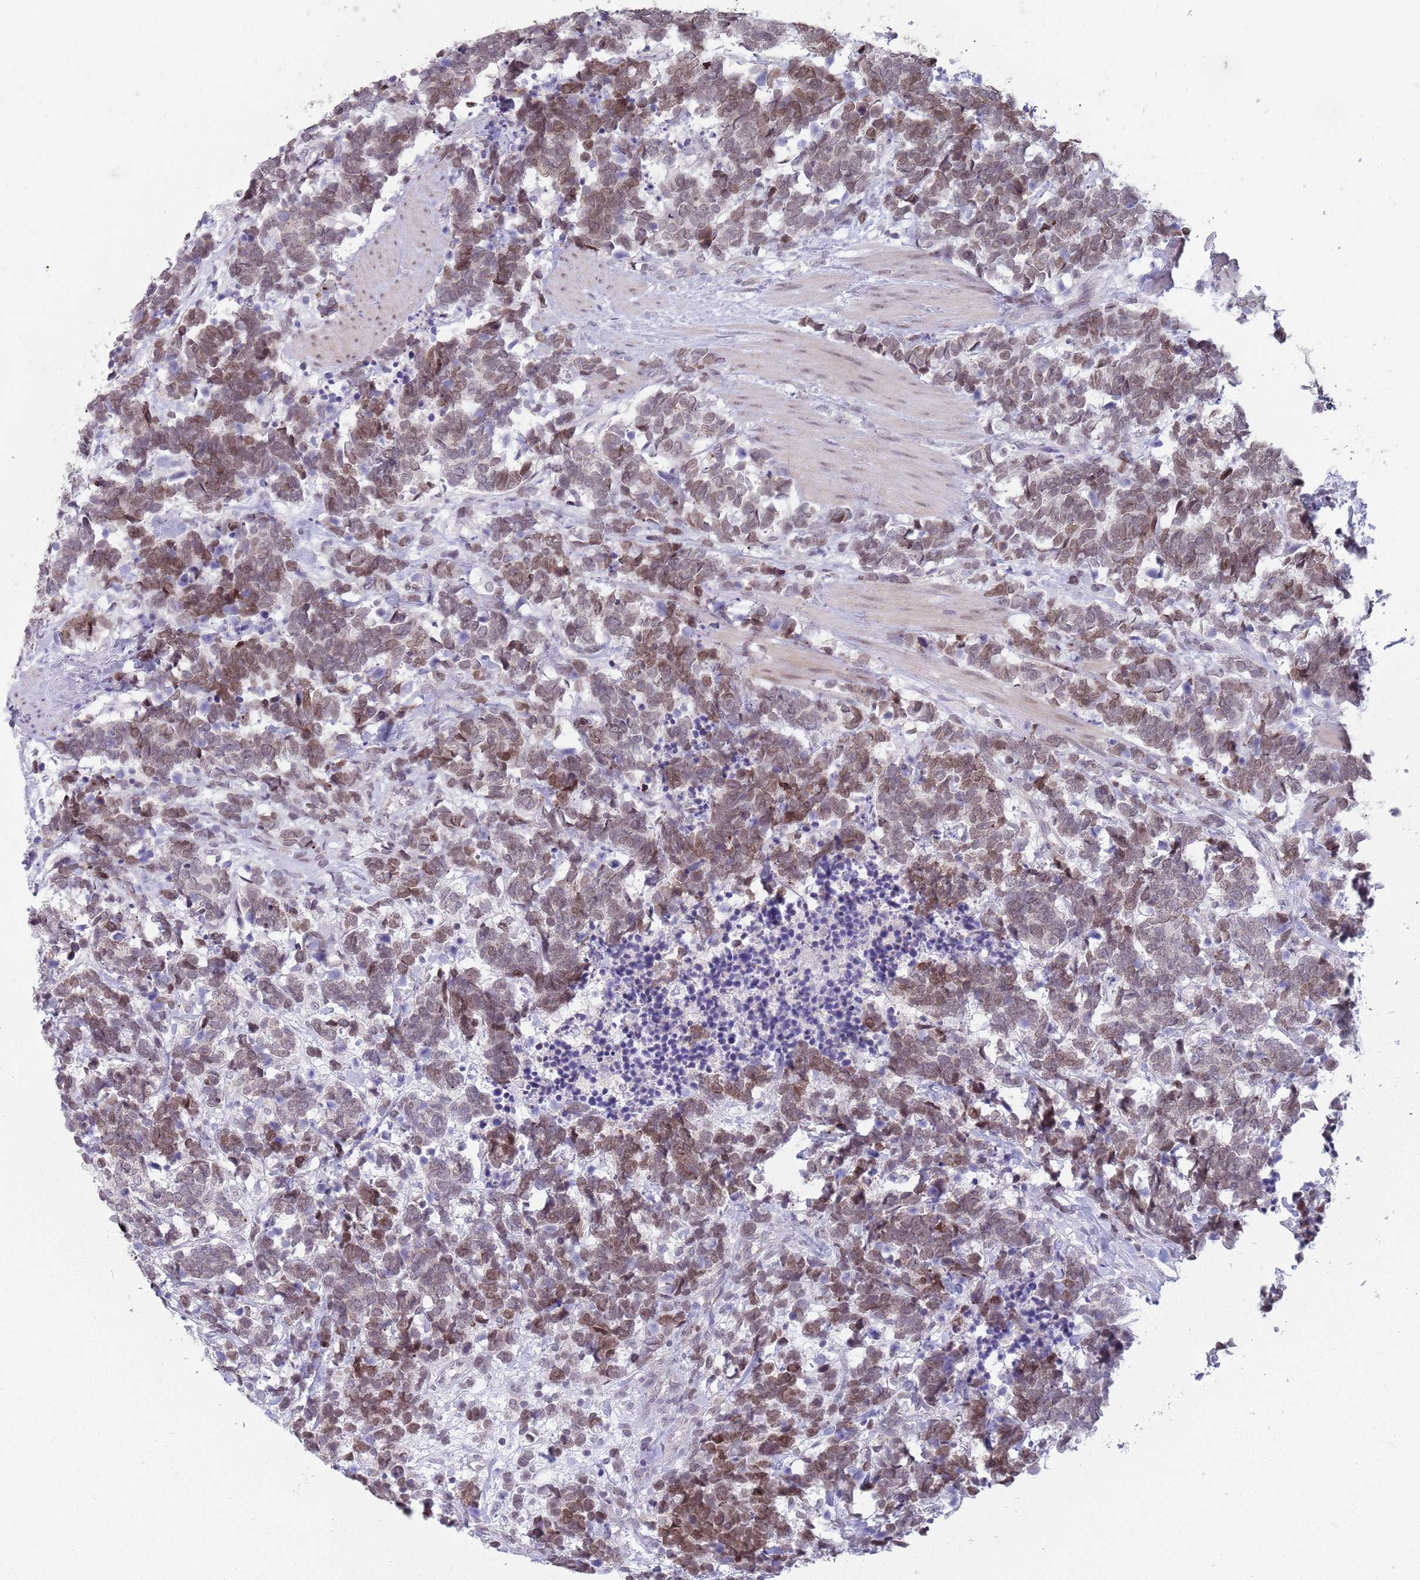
{"staining": {"intensity": "moderate", "quantity": "25%-75%", "location": "nuclear"}, "tissue": "carcinoid", "cell_type": "Tumor cells", "image_type": "cancer", "snomed": [{"axis": "morphology", "description": "Carcinoma, NOS"}, {"axis": "morphology", "description": "Carcinoid, malignant, NOS"}, {"axis": "topography", "description": "Prostate"}], "caption": "This micrograph exhibits immunohistochemistry staining of carcinoid, with medium moderate nuclear expression in about 25%-75% of tumor cells.", "gene": "ZNF574", "patient": {"sex": "male", "age": 57}}